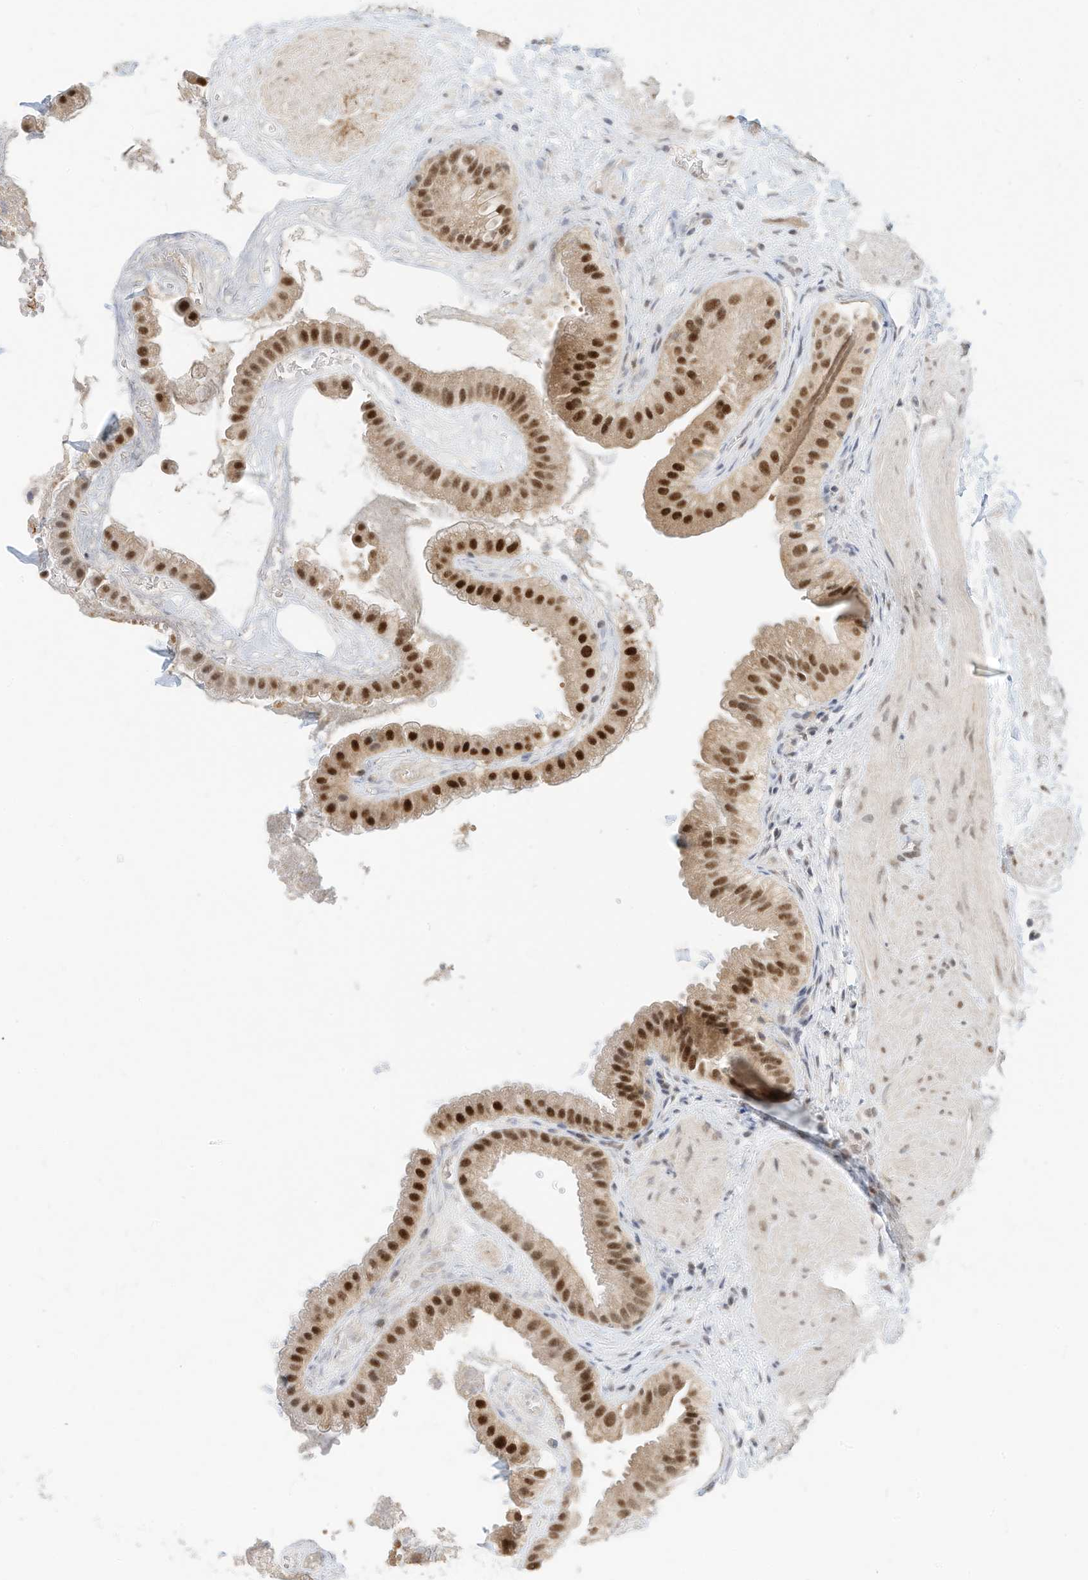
{"staining": {"intensity": "strong", "quantity": ">75%", "location": "nuclear"}, "tissue": "gallbladder", "cell_type": "Glandular cells", "image_type": "normal", "snomed": [{"axis": "morphology", "description": "Normal tissue, NOS"}, {"axis": "topography", "description": "Gallbladder"}], "caption": "Glandular cells reveal strong nuclear staining in about >75% of cells in benign gallbladder. The staining is performed using DAB brown chromogen to label protein expression. The nuclei are counter-stained blue using hematoxylin.", "gene": "OGT", "patient": {"sex": "male", "age": 55}}